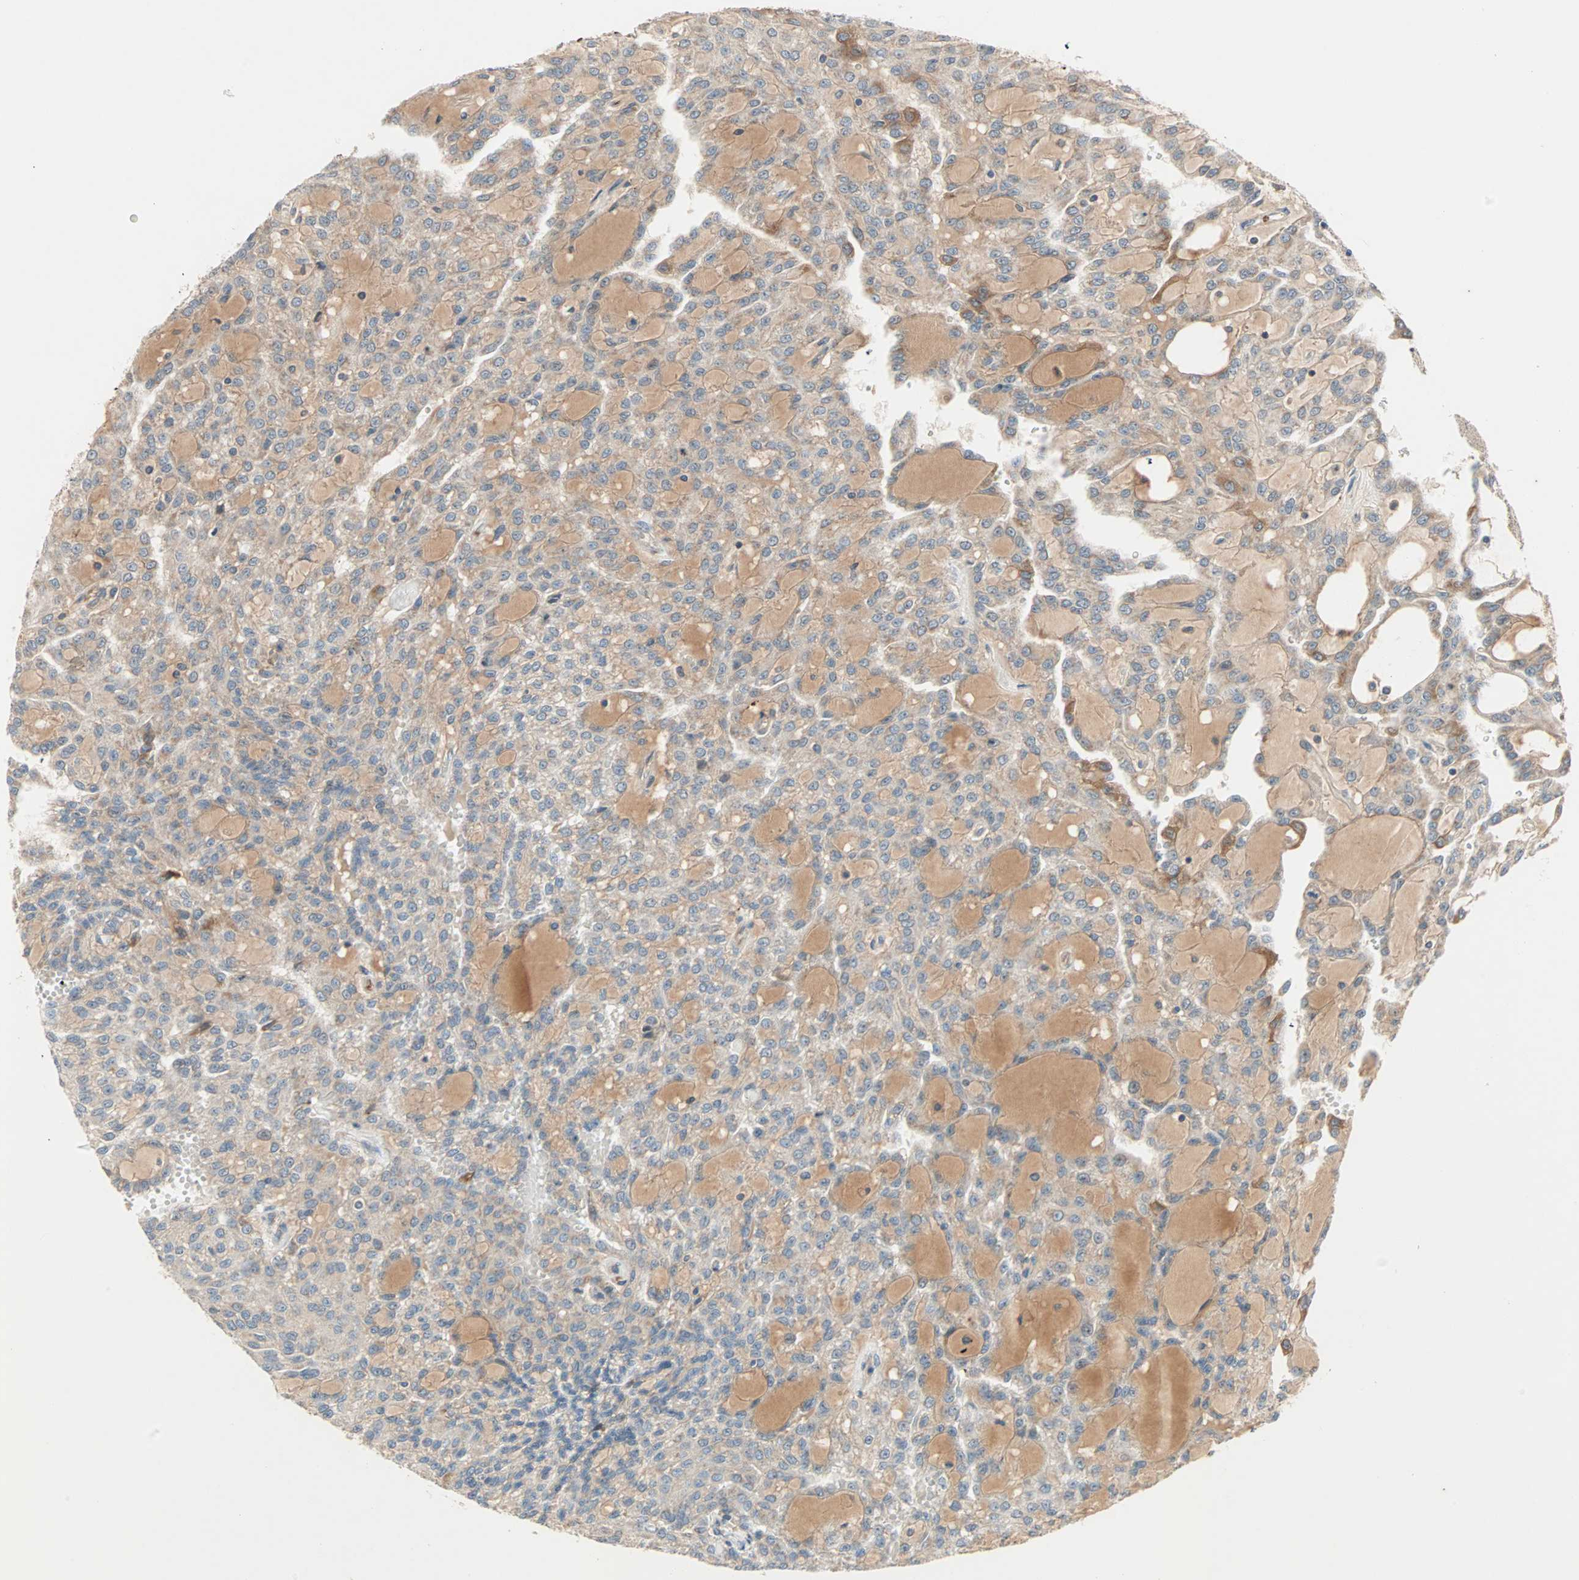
{"staining": {"intensity": "moderate", "quantity": "25%-75%", "location": "cytoplasmic/membranous"}, "tissue": "renal cancer", "cell_type": "Tumor cells", "image_type": "cancer", "snomed": [{"axis": "morphology", "description": "Adenocarcinoma, NOS"}, {"axis": "topography", "description": "Kidney"}], "caption": "A high-resolution image shows IHC staining of renal cancer, which displays moderate cytoplasmic/membranous positivity in about 25%-75% of tumor cells.", "gene": "PROS1", "patient": {"sex": "male", "age": 63}}